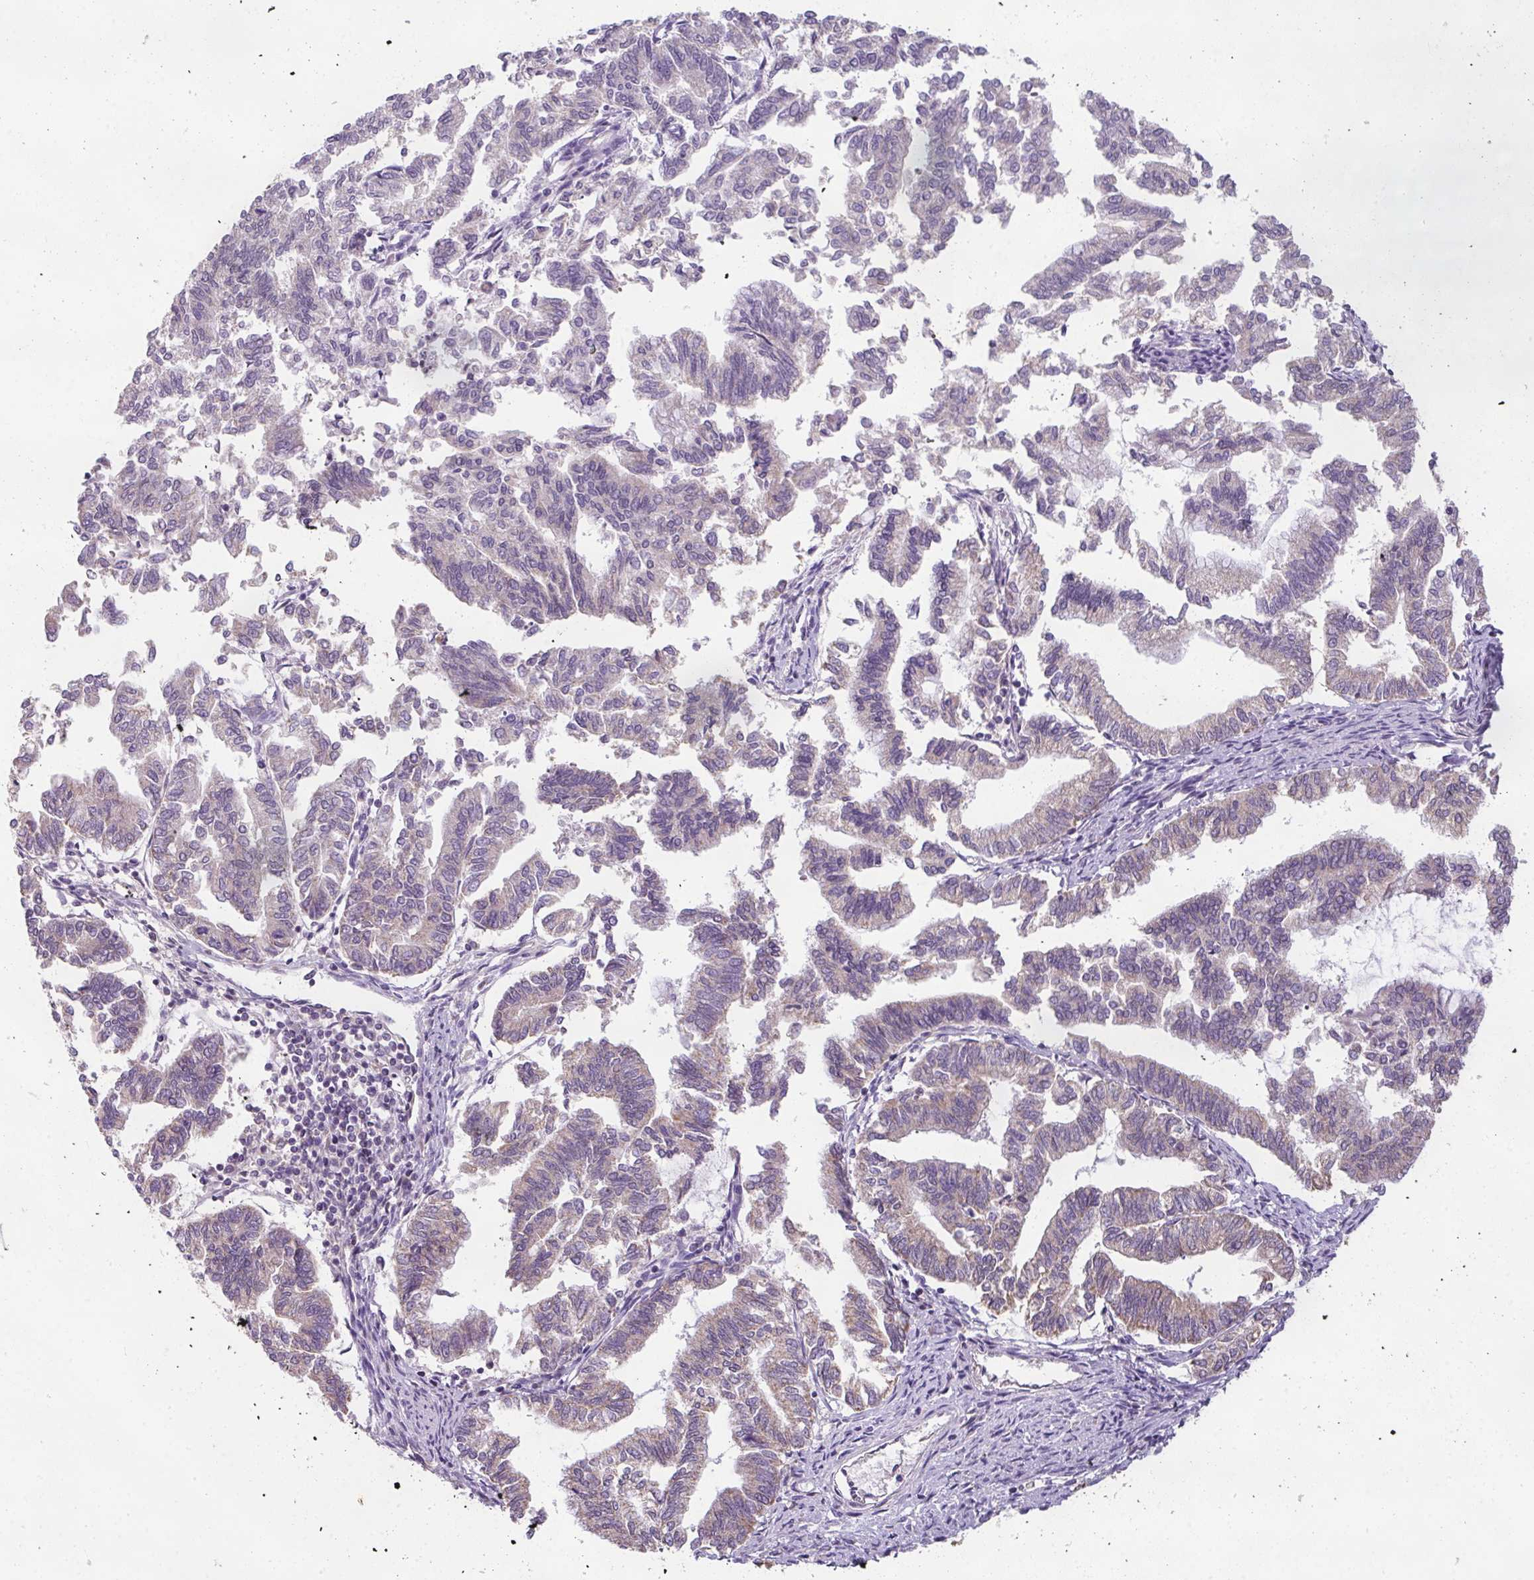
{"staining": {"intensity": "weak", "quantity": "<25%", "location": "cytoplasmic/membranous"}, "tissue": "endometrial cancer", "cell_type": "Tumor cells", "image_type": "cancer", "snomed": [{"axis": "morphology", "description": "Adenocarcinoma, NOS"}, {"axis": "topography", "description": "Endometrium"}], "caption": "Tumor cells show no significant positivity in endometrial adenocarcinoma.", "gene": "PALS2", "patient": {"sex": "female", "age": 79}}